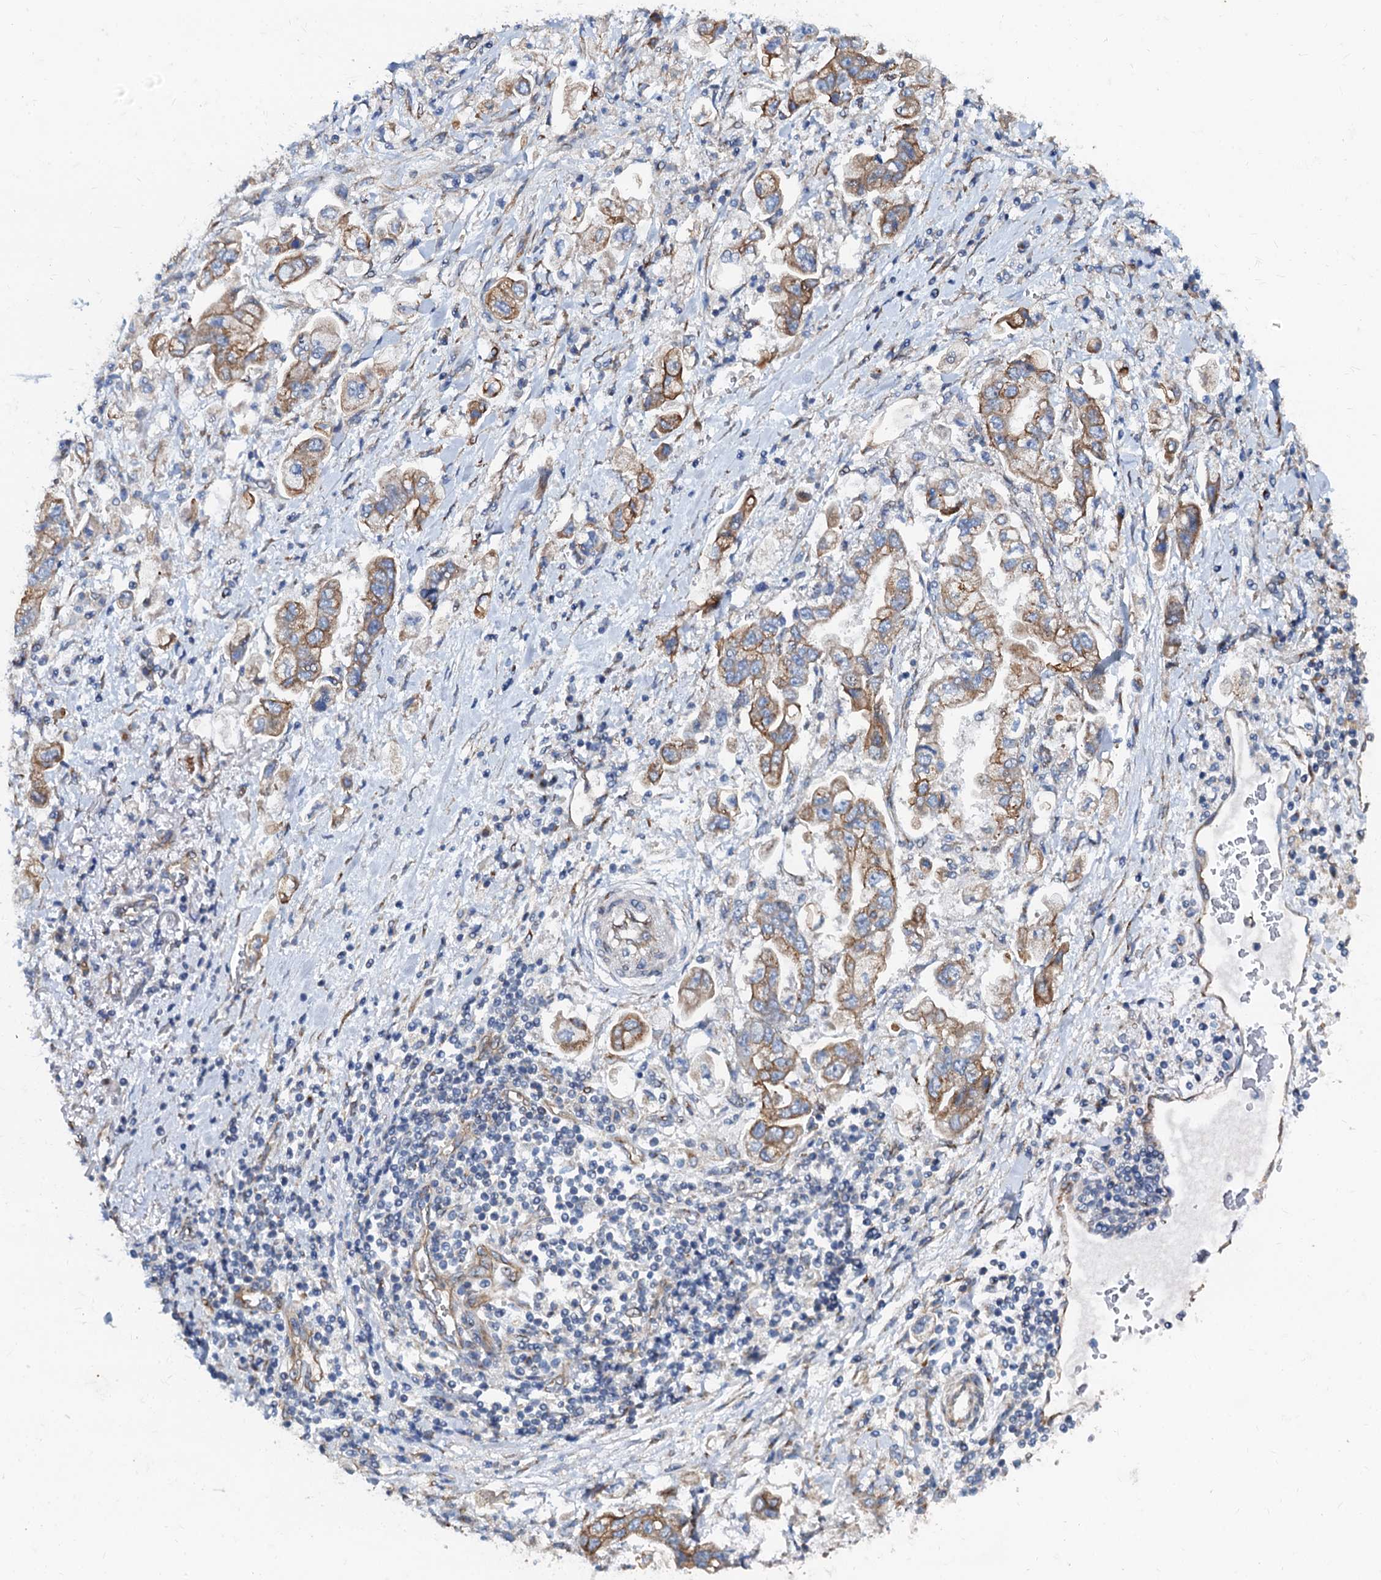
{"staining": {"intensity": "moderate", "quantity": ">75%", "location": "cytoplasmic/membranous"}, "tissue": "stomach cancer", "cell_type": "Tumor cells", "image_type": "cancer", "snomed": [{"axis": "morphology", "description": "Adenocarcinoma, NOS"}, {"axis": "topography", "description": "Stomach"}], "caption": "An immunohistochemistry (IHC) image of tumor tissue is shown. Protein staining in brown labels moderate cytoplasmic/membranous positivity in adenocarcinoma (stomach) within tumor cells.", "gene": "NGRN", "patient": {"sex": "male", "age": 62}}